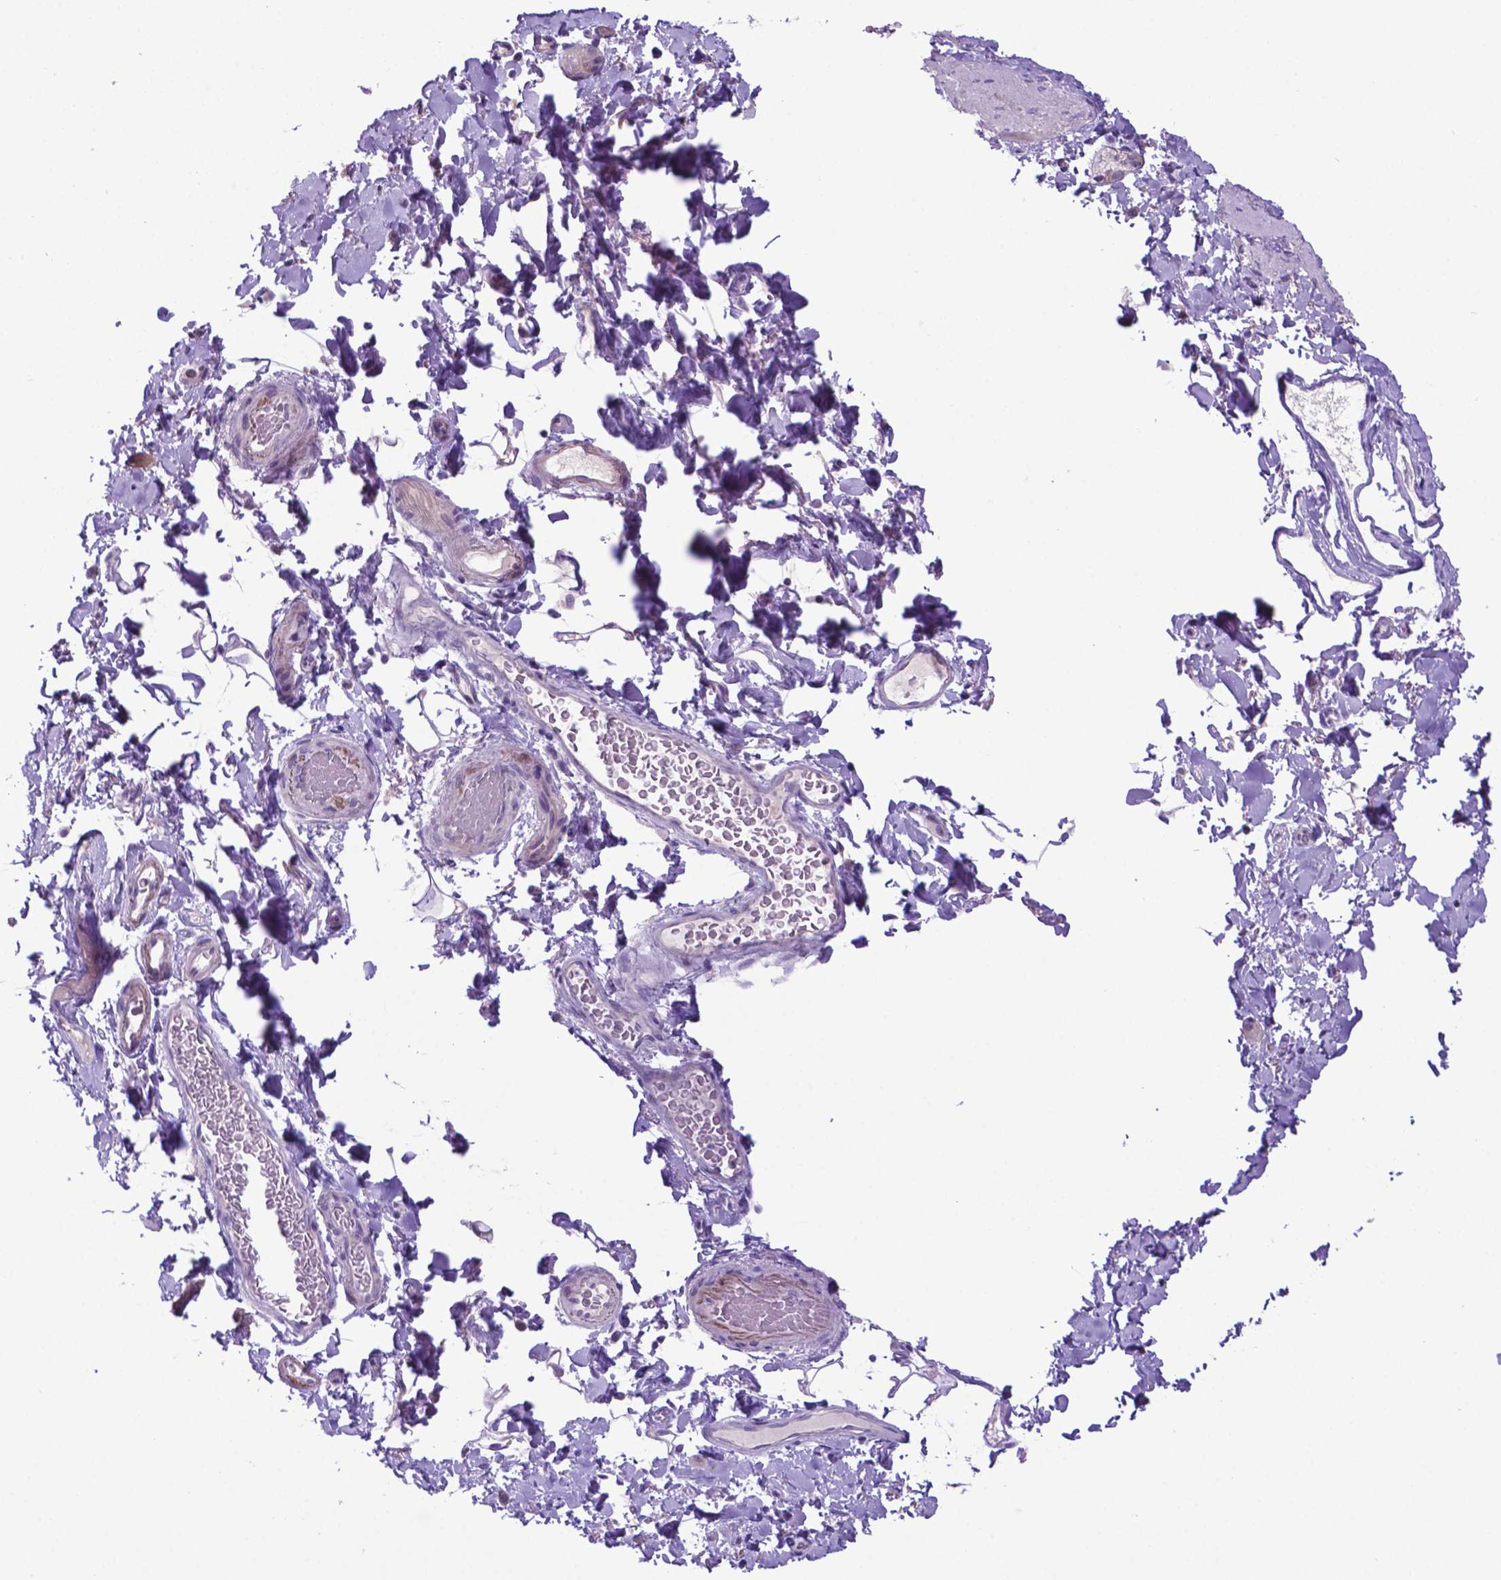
{"staining": {"intensity": "negative", "quantity": "none", "location": "none"}, "tissue": "smooth muscle", "cell_type": "Smooth muscle cells", "image_type": "normal", "snomed": [{"axis": "morphology", "description": "Normal tissue, NOS"}, {"axis": "topography", "description": "Smooth muscle"}, {"axis": "topography", "description": "Colon"}], "caption": "IHC of unremarkable human smooth muscle reveals no expression in smooth muscle cells.", "gene": "ADRA2B", "patient": {"sex": "male", "age": 73}}